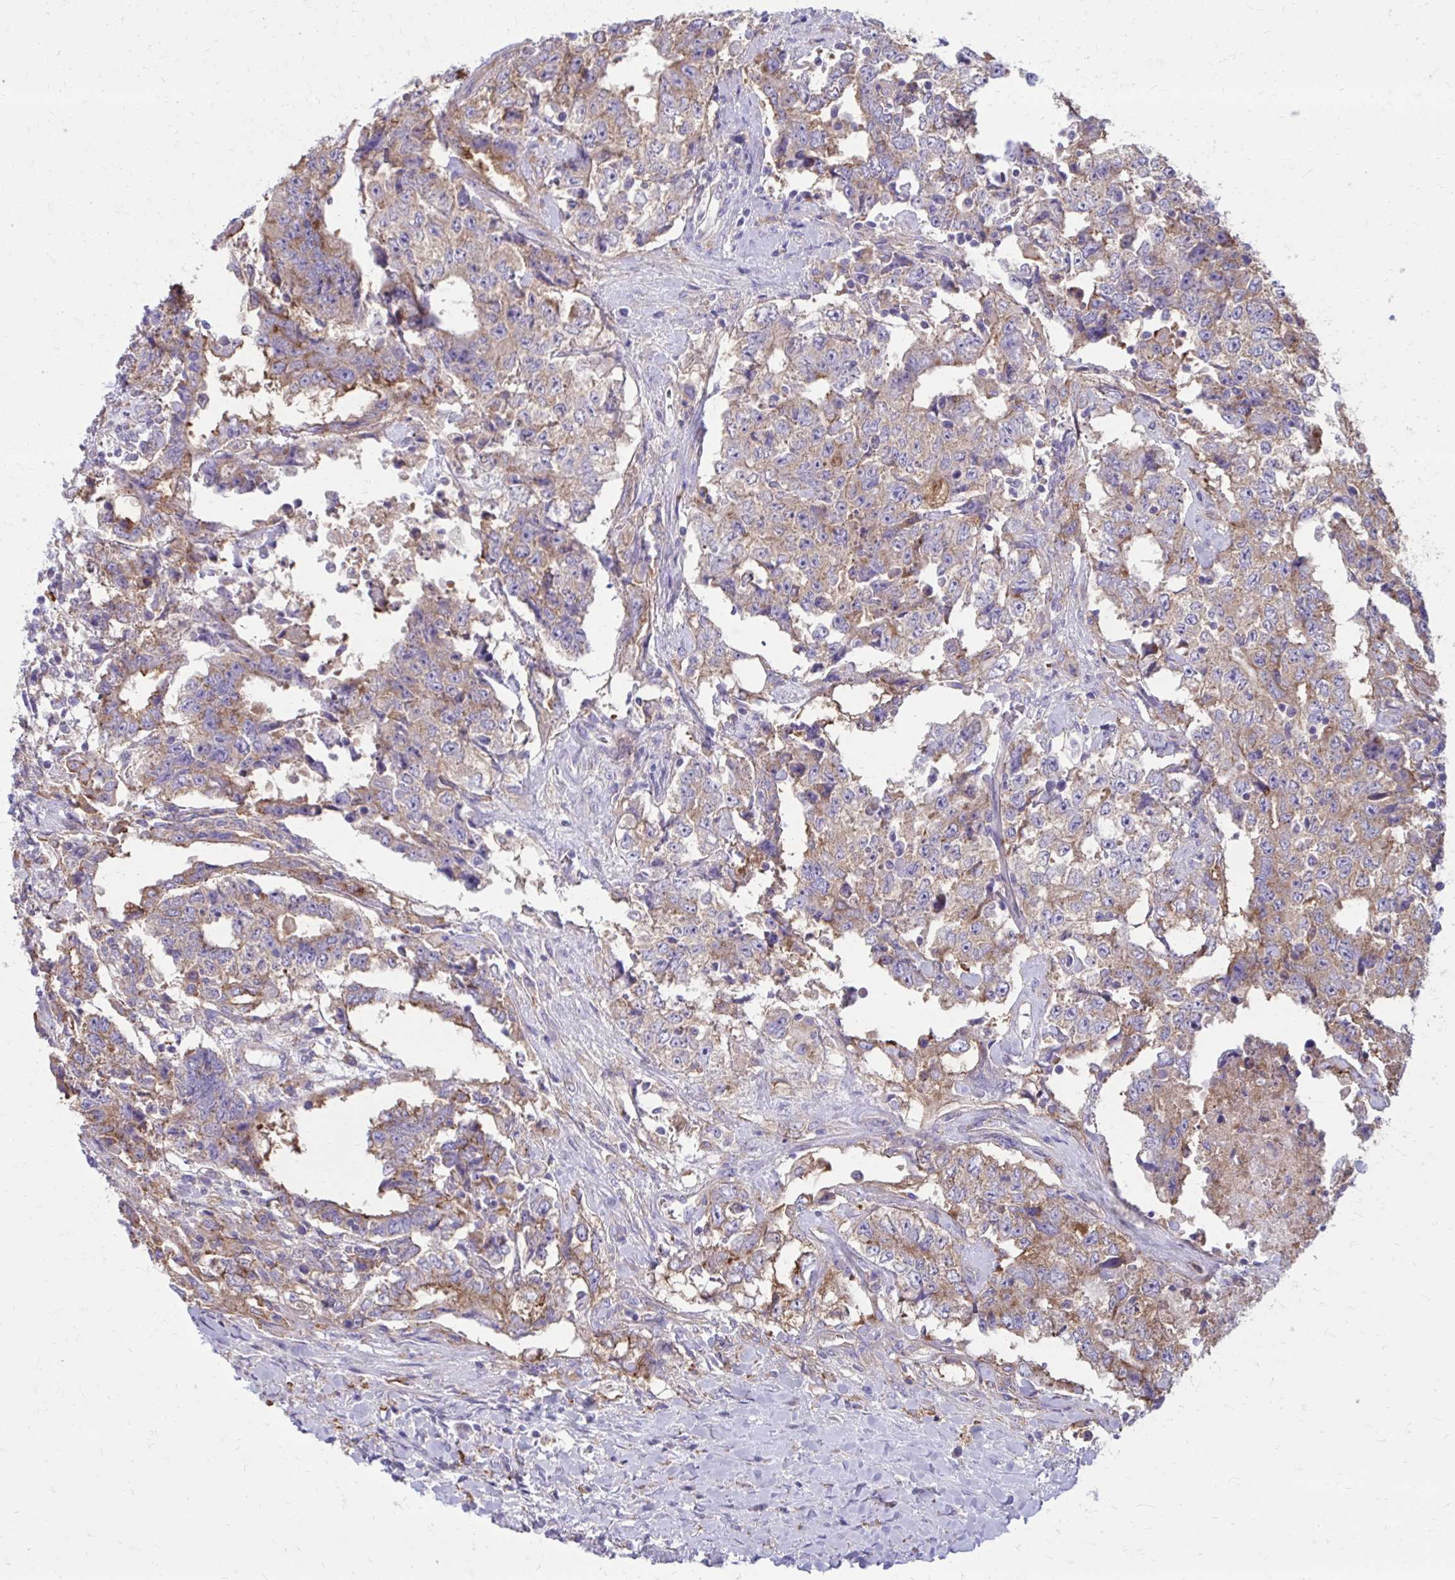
{"staining": {"intensity": "weak", "quantity": "25%-75%", "location": "cytoplasmic/membranous"}, "tissue": "testis cancer", "cell_type": "Tumor cells", "image_type": "cancer", "snomed": [{"axis": "morphology", "description": "Carcinoma, Embryonal, NOS"}, {"axis": "topography", "description": "Testis"}], "caption": "Human testis cancer (embryonal carcinoma) stained for a protein (brown) demonstrates weak cytoplasmic/membranous positive expression in approximately 25%-75% of tumor cells.", "gene": "CLTA", "patient": {"sex": "male", "age": 24}}